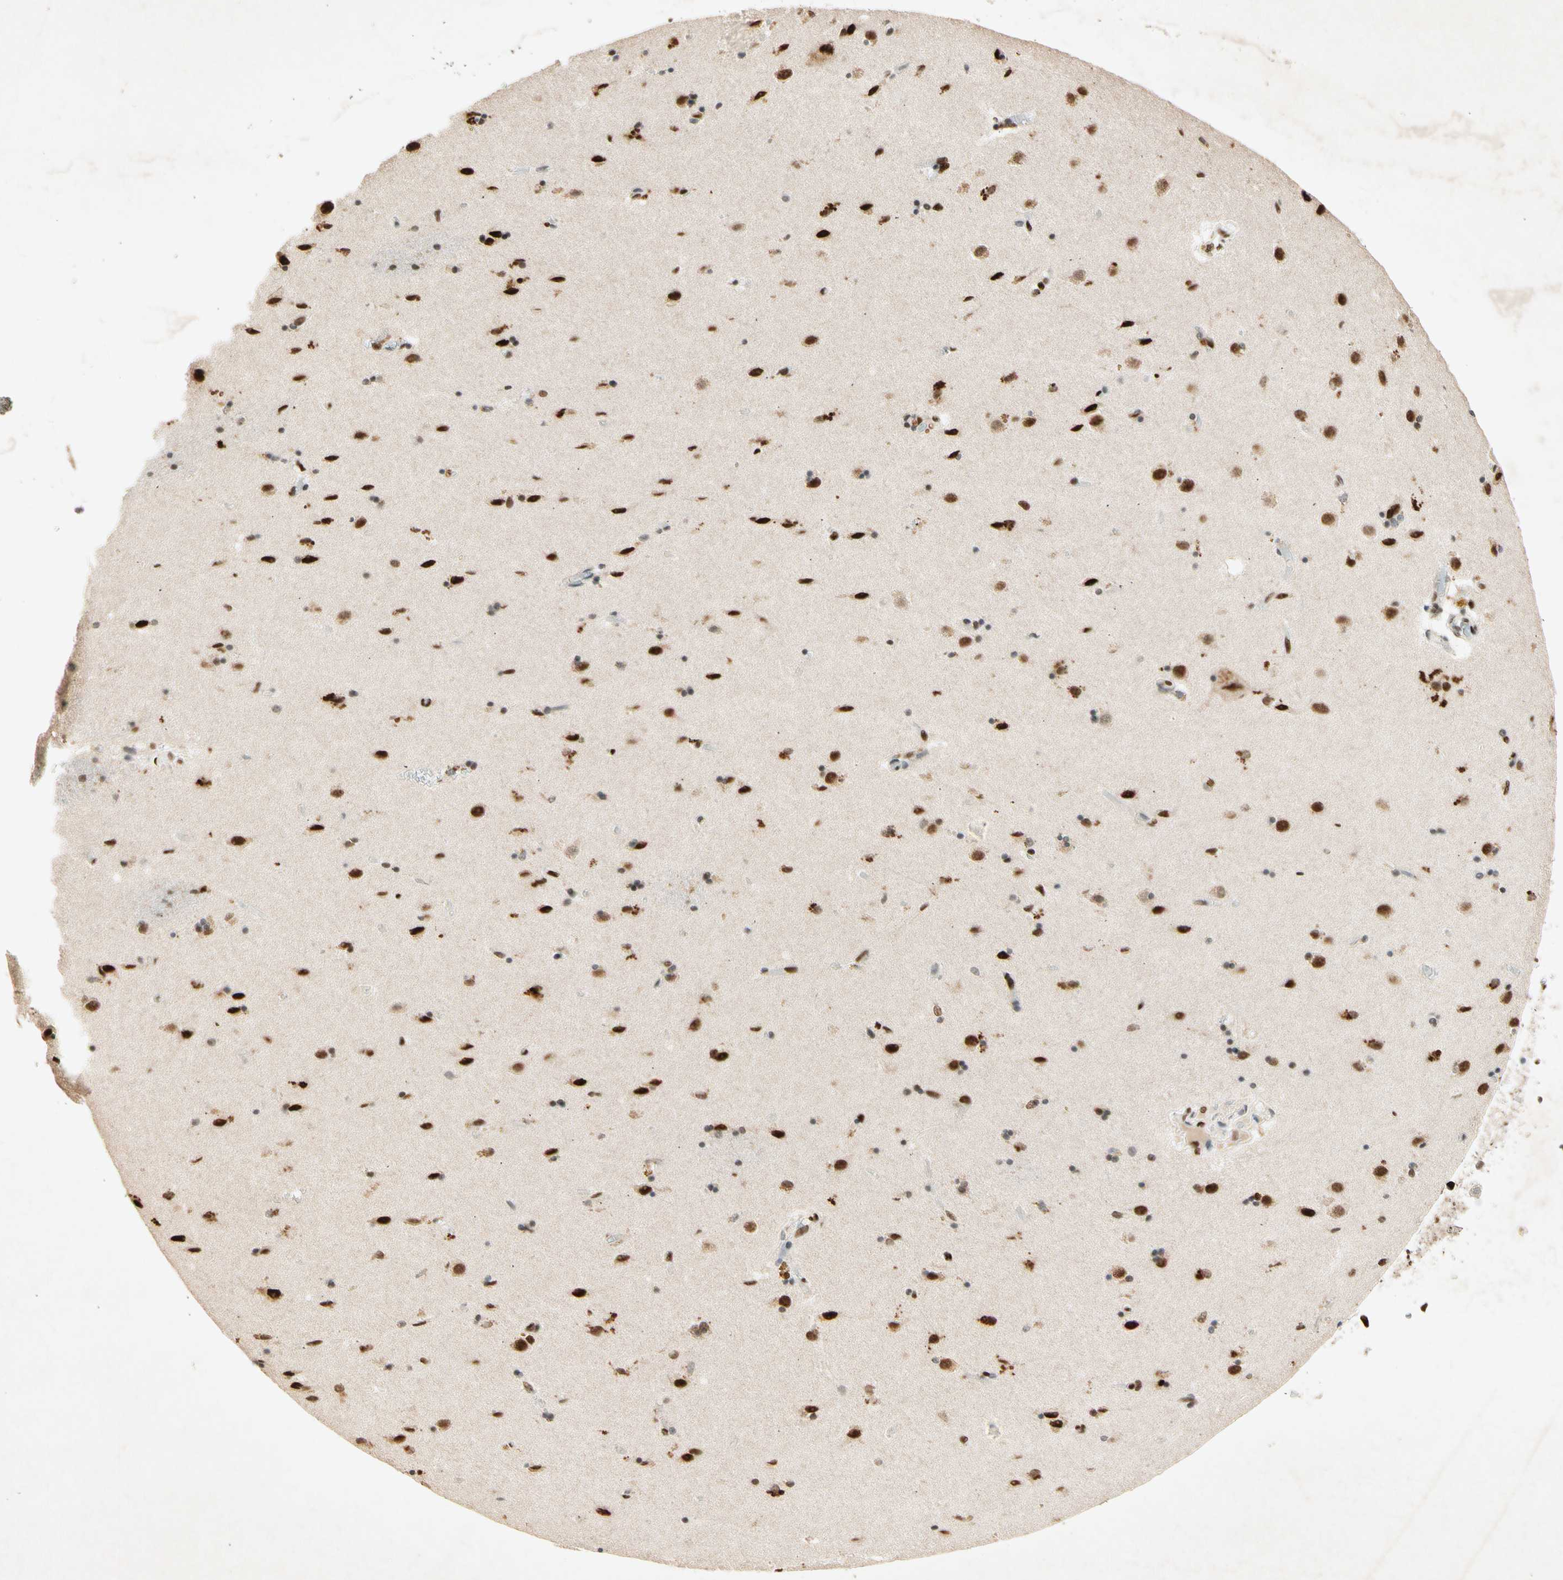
{"staining": {"intensity": "strong", "quantity": ">75%", "location": "nuclear"}, "tissue": "caudate", "cell_type": "Glial cells", "image_type": "normal", "snomed": [{"axis": "morphology", "description": "Normal tissue, NOS"}, {"axis": "topography", "description": "Lateral ventricle wall"}], "caption": "Protein expression analysis of benign caudate demonstrates strong nuclear expression in about >75% of glial cells. The protein is shown in brown color, while the nuclei are stained blue.", "gene": "RNF43", "patient": {"sex": "female", "age": 54}}